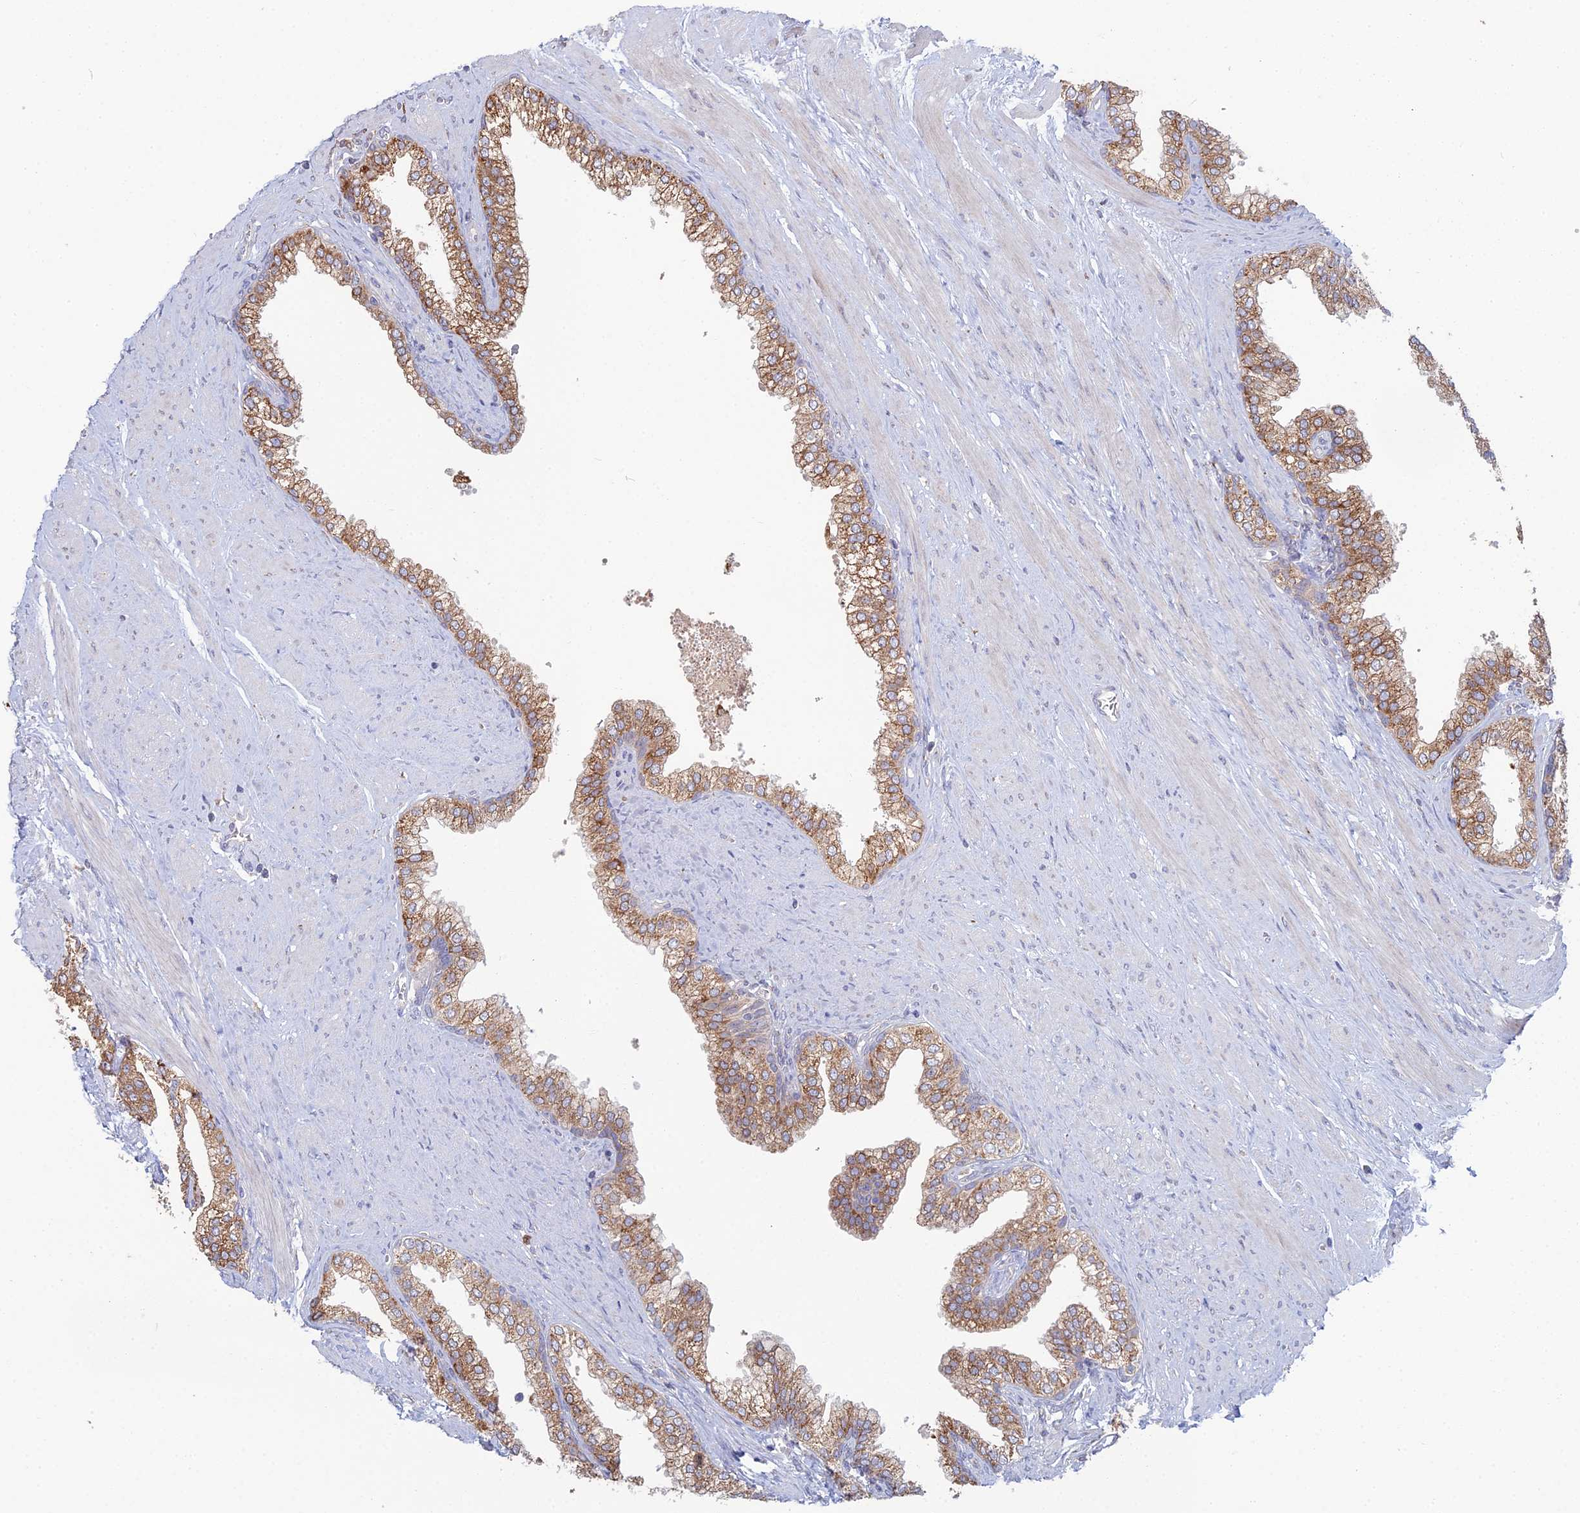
{"staining": {"intensity": "moderate", "quantity": "25%-75%", "location": "cytoplasmic/membranous"}, "tissue": "prostate", "cell_type": "Glandular cells", "image_type": "normal", "snomed": [{"axis": "morphology", "description": "Normal tissue, NOS"}, {"axis": "morphology", "description": "Urothelial carcinoma, Low grade"}, {"axis": "topography", "description": "Urinary bladder"}, {"axis": "topography", "description": "Prostate"}], "caption": "Immunohistochemistry histopathology image of benign prostate: human prostate stained using IHC exhibits medium levels of moderate protein expression localized specifically in the cytoplasmic/membranous of glandular cells, appearing as a cytoplasmic/membranous brown color.", "gene": "TRAPPC6A", "patient": {"sex": "male", "age": 60}}